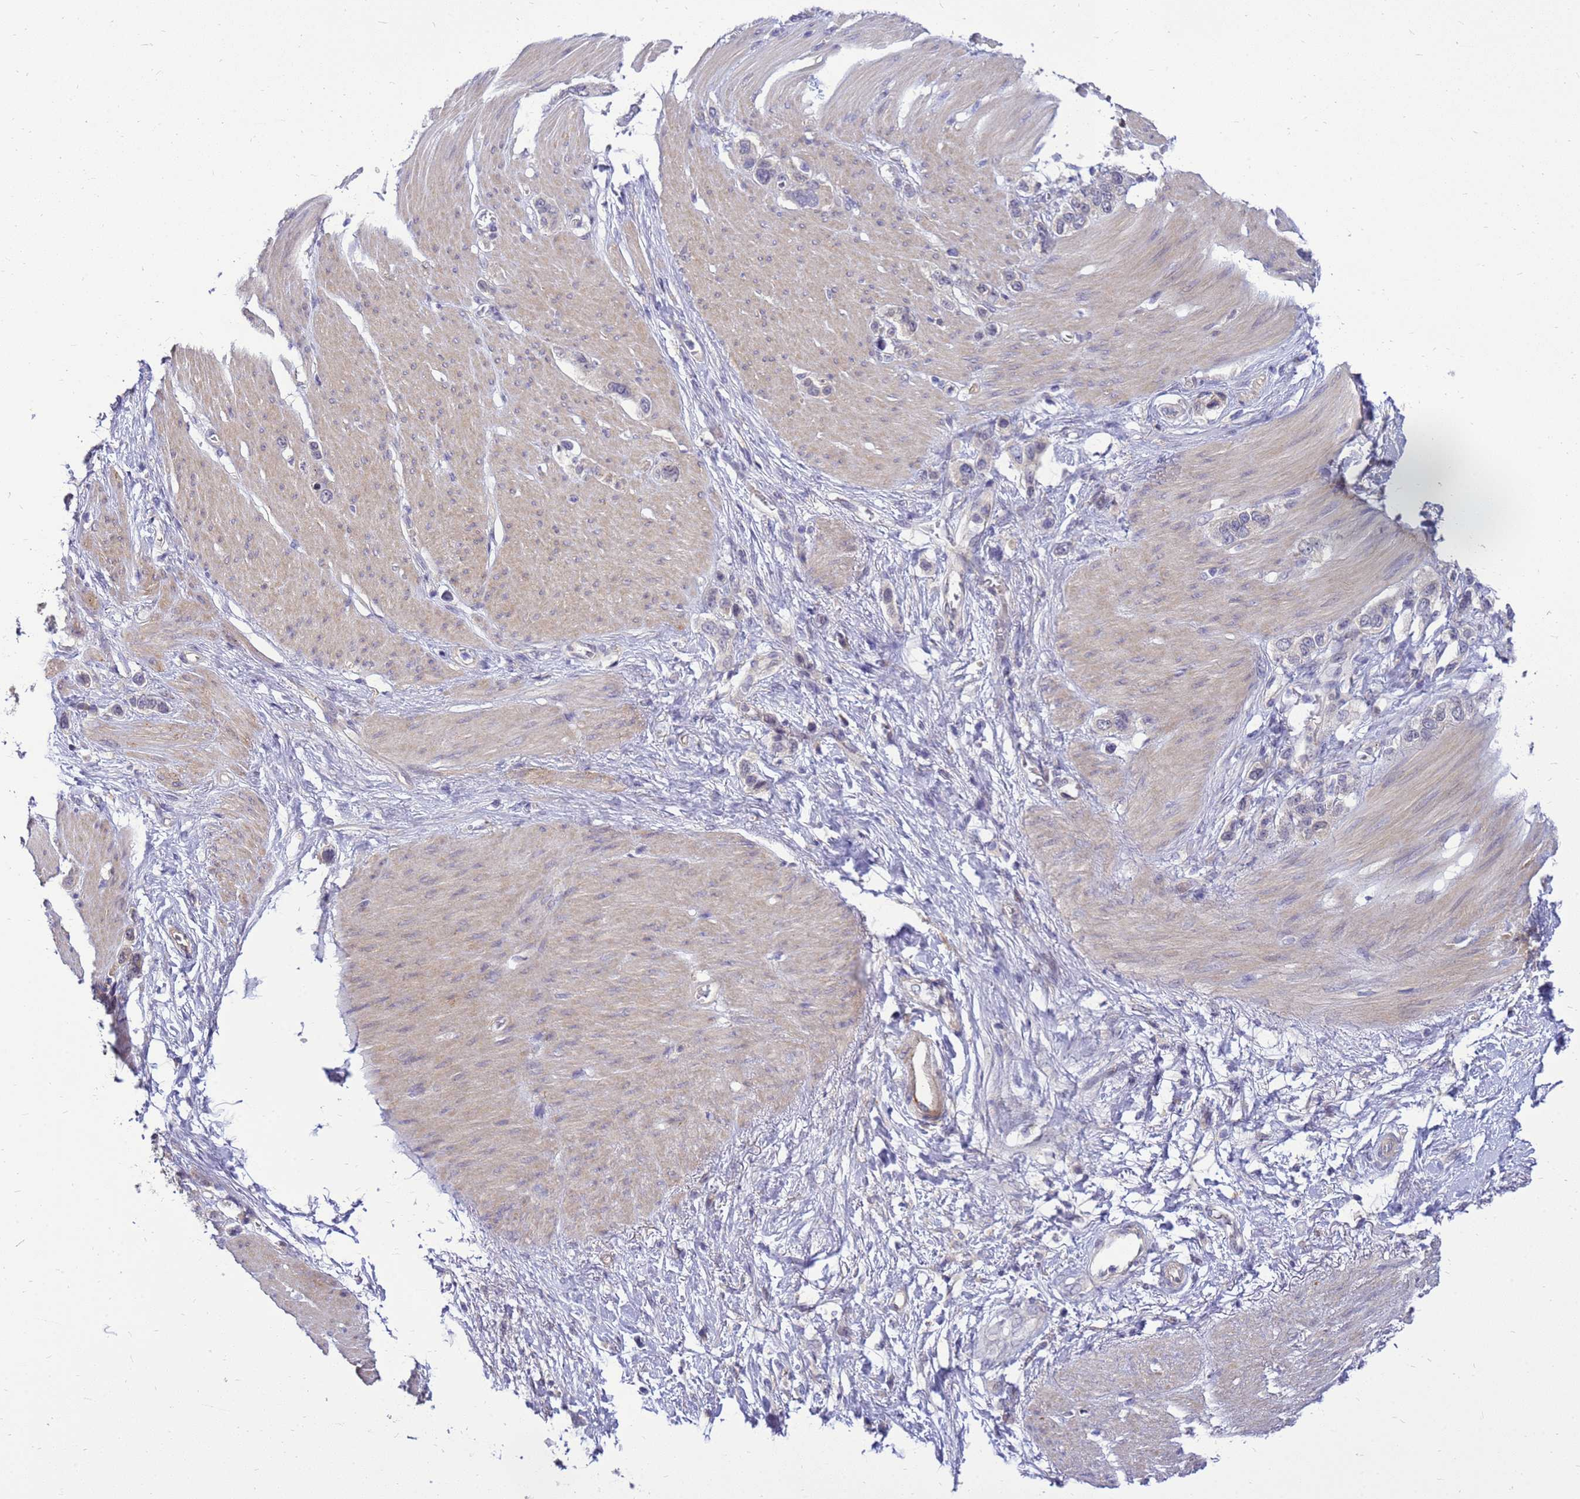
{"staining": {"intensity": "negative", "quantity": "none", "location": "none"}, "tissue": "stomach cancer", "cell_type": "Tumor cells", "image_type": "cancer", "snomed": [{"axis": "morphology", "description": "Adenocarcinoma, NOS"}, {"axis": "morphology", "description": "Adenocarcinoma, High grade"}, {"axis": "topography", "description": "Stomach, upper"}, {"axis": "topography", "description": "Stomach, lower"}], "caption": "Stomach cancer (high-grade adenocarcinoma) was stained to show a protein in brown. There is no significant expression in tumor cells.", "gene": "ENOPH1", "patient": {"sex": "female", "age": 65}}